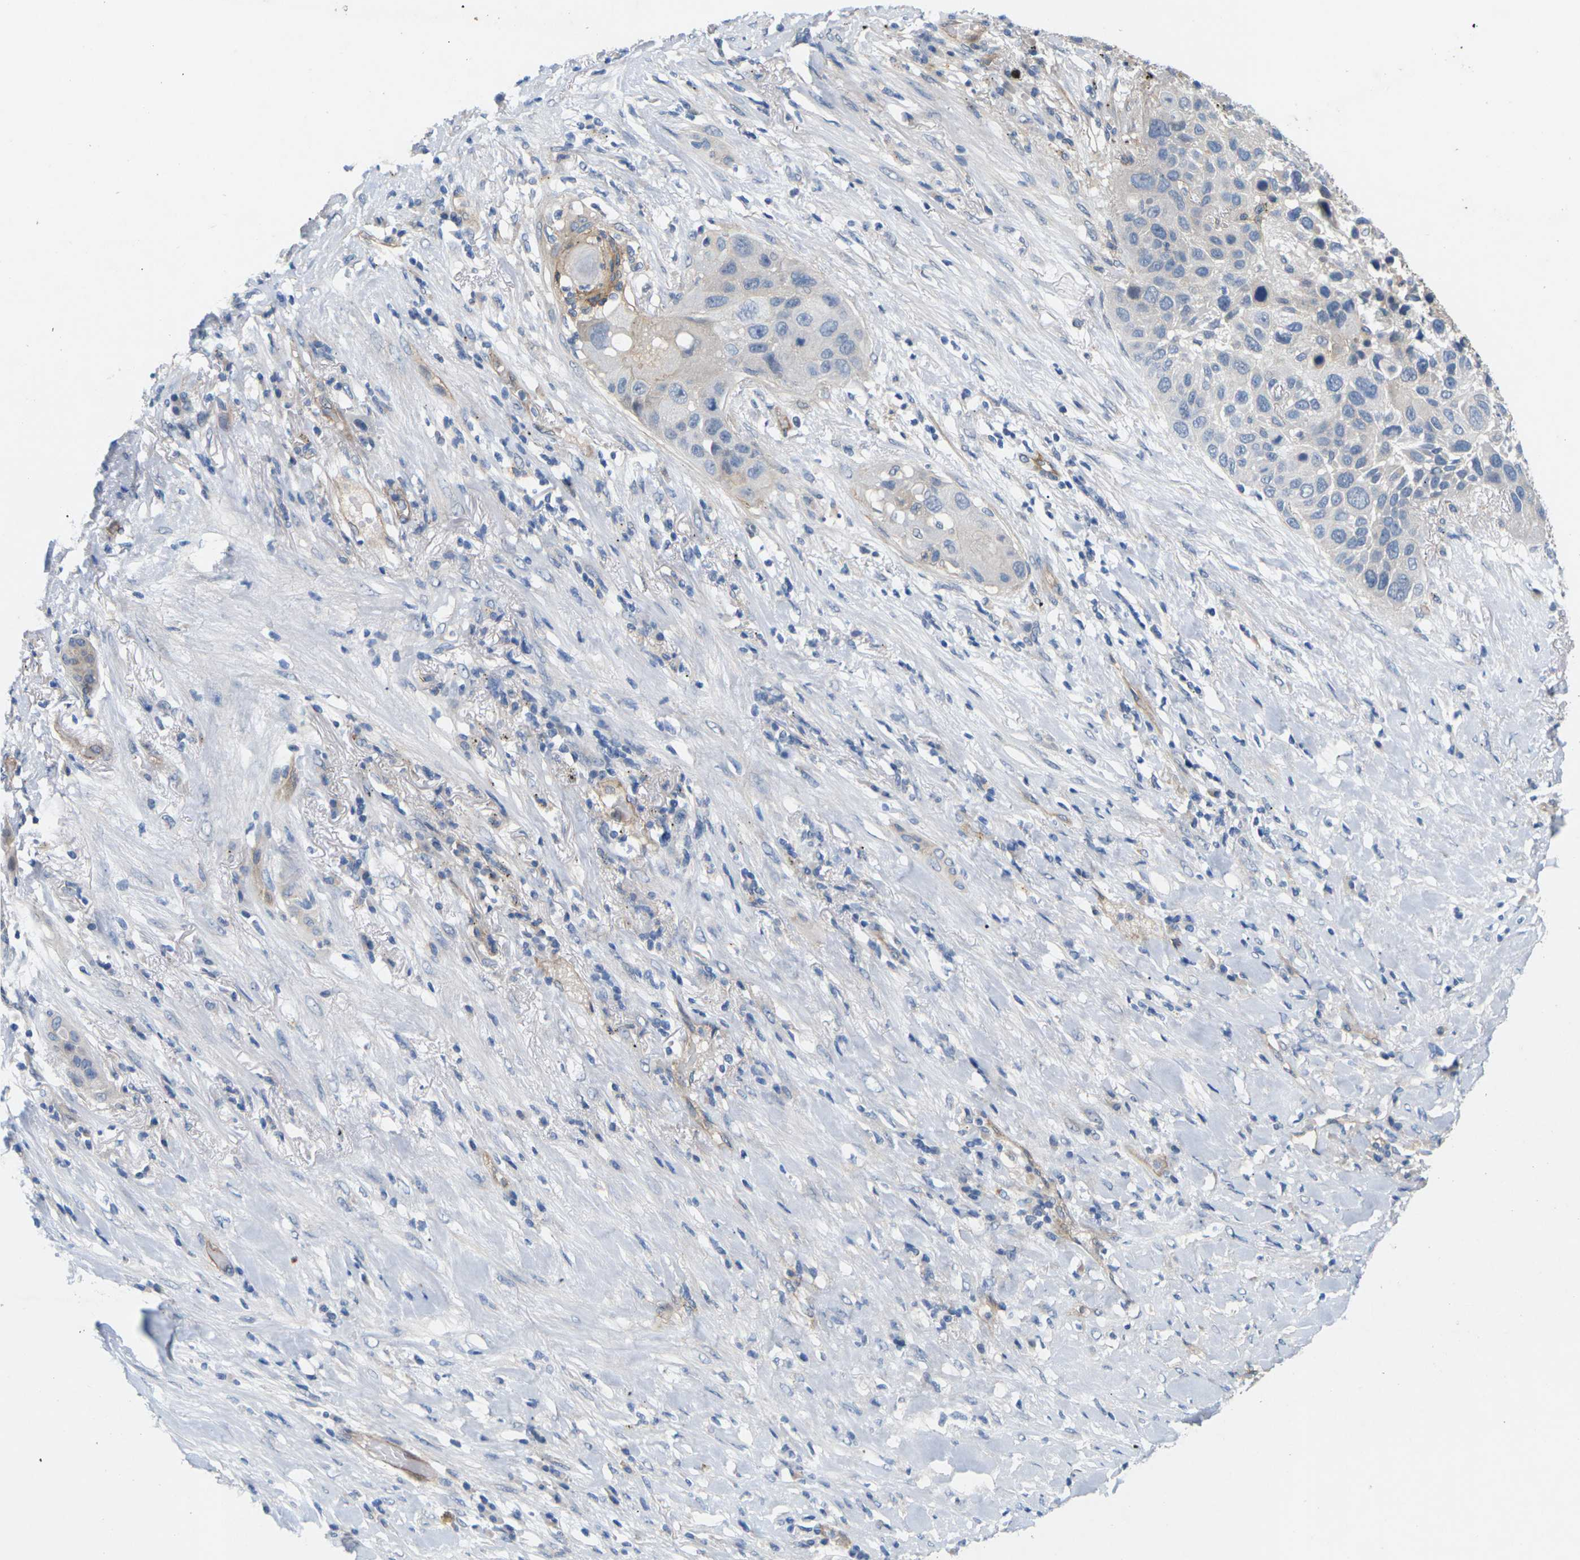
{"staining": {"intensity": "negative", "quantity": "none", "location": "none"}, "tissue": "lung cancer", "cell_type": "Tumor cells", "image_type": "cancer", "snomed": [{"axis": "morphology", "description": "Squamous cell carcinoma, NOS"}, {"axis": "topography", "description": "Lung"}], "caption": "Immunohistochemistry micrograph of neoplastic tissue: human lung cancer (squamous cell carcinoma) stained with DAB (3,3'-diaminobenzidine) reveals no significant protein expression in tumor cells.", "gene": "ITGA5", "patient": {"sex": "male", "age": 57}}